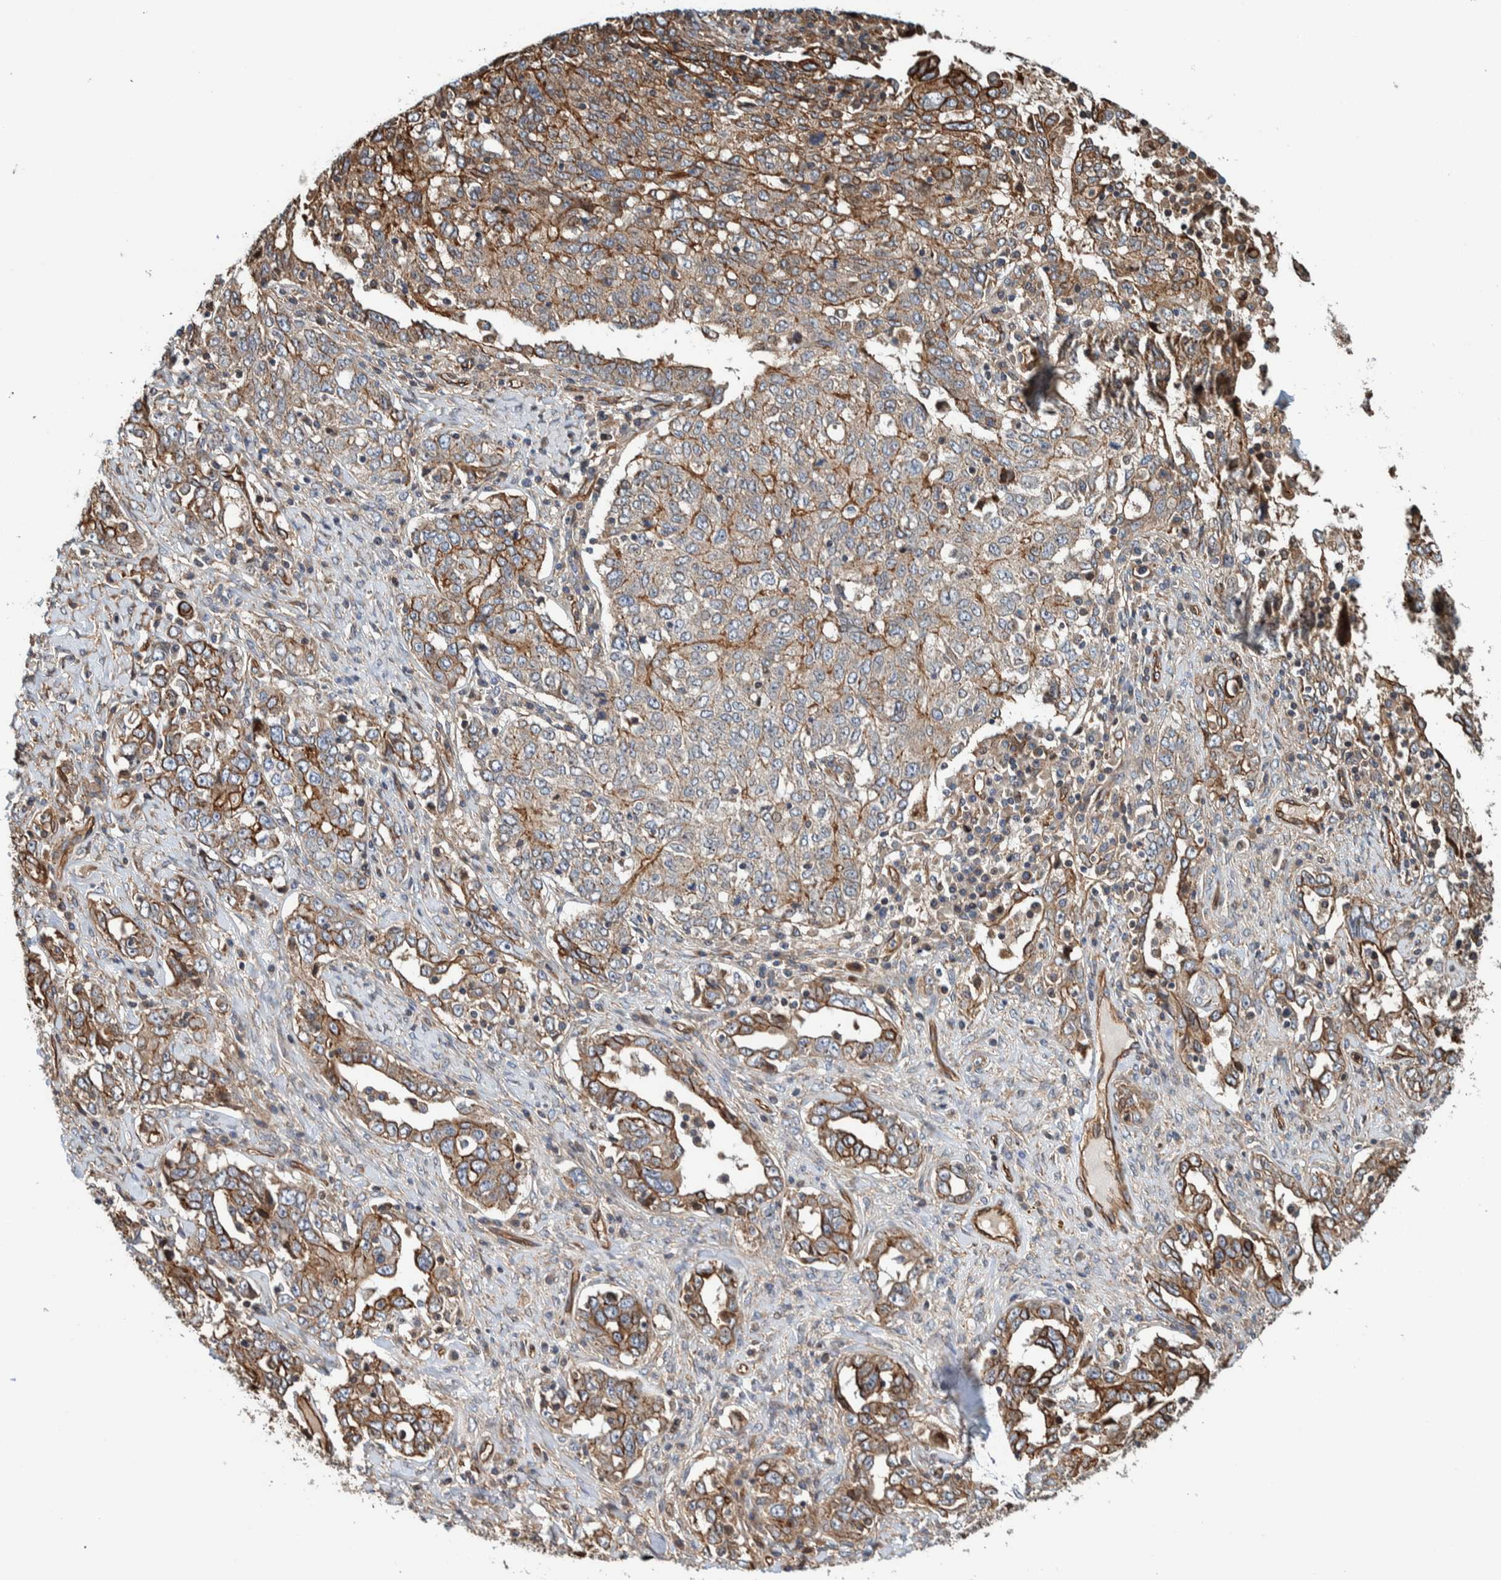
{"staining": {"intensity": "weak", "quantity": ">75%", "location": "cytoplasmic/membranous"}, "tissue": "ovarian cancer", "cell_type": "Tumor cells", "image_type": "cancer", "snomed": [{"axis": "morphology", "description": "Carcinoma, endometroid"}, {"axis": "topography", "description": "Ovary"}], "caption": "Tumor cells exhibit weak cytoplasmic/membranous positivity in approximately >75% of cells in endometroid carcinoma (ovarian).", "gene": "PKD1L1", "patient": {"sex": "female", "age": 62}}